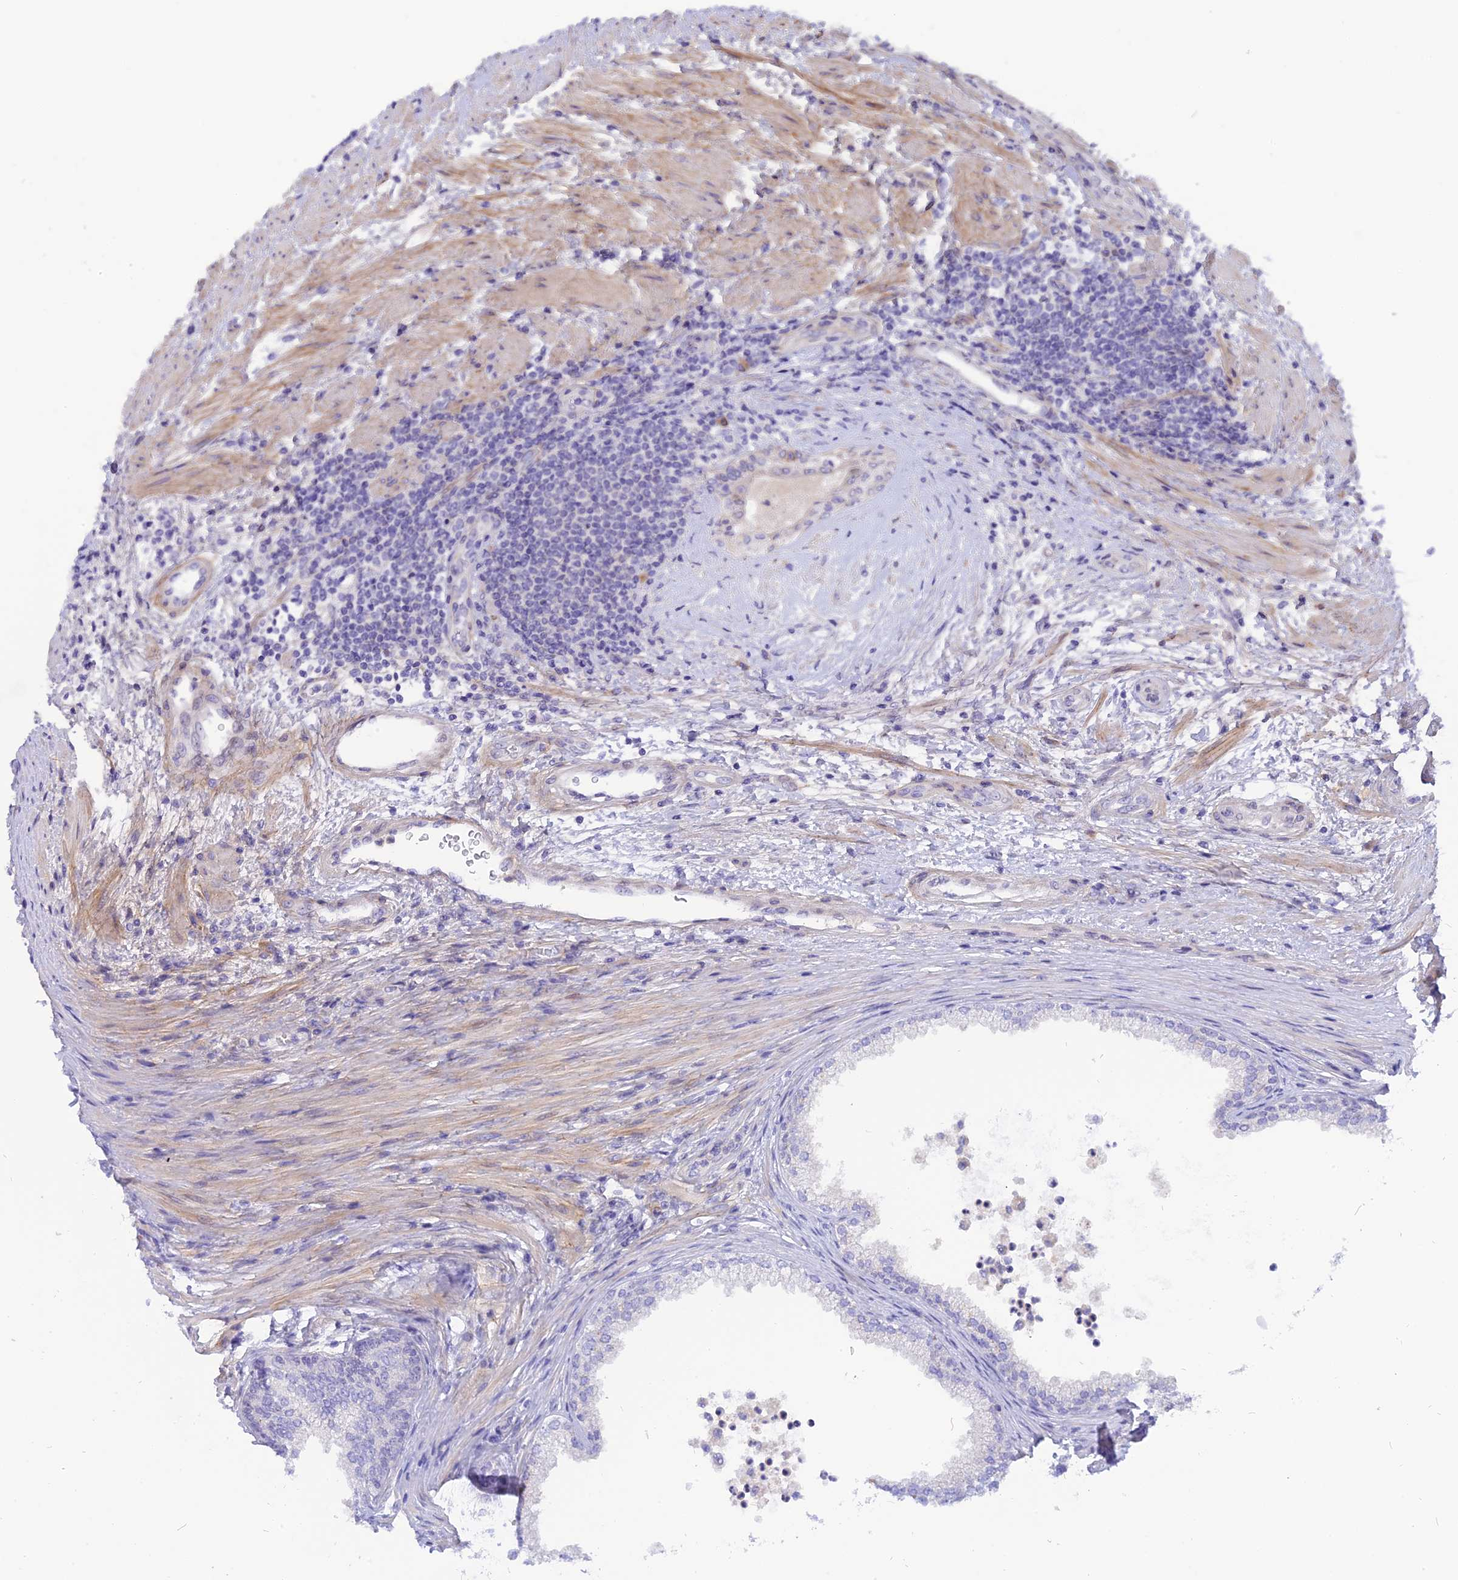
{"staining": {"intensity": "negative", "quantity": "none", "location": "none"}, "tissue": "prostate", "cell_type": "Glandular cells", "image_type": "normal", "snomed": [{"axis": "morphology", "description": "Normal tissue, NOS"}, {"axis": "topography", "description": "Prostate"}], "caption": "This is an immunohistochemistry (IHC) micrograph of benign human prostate. There is no expression in glandular cells.", "gene": "MBD3L1", "patient": {"sex": "male", "age": 76}}